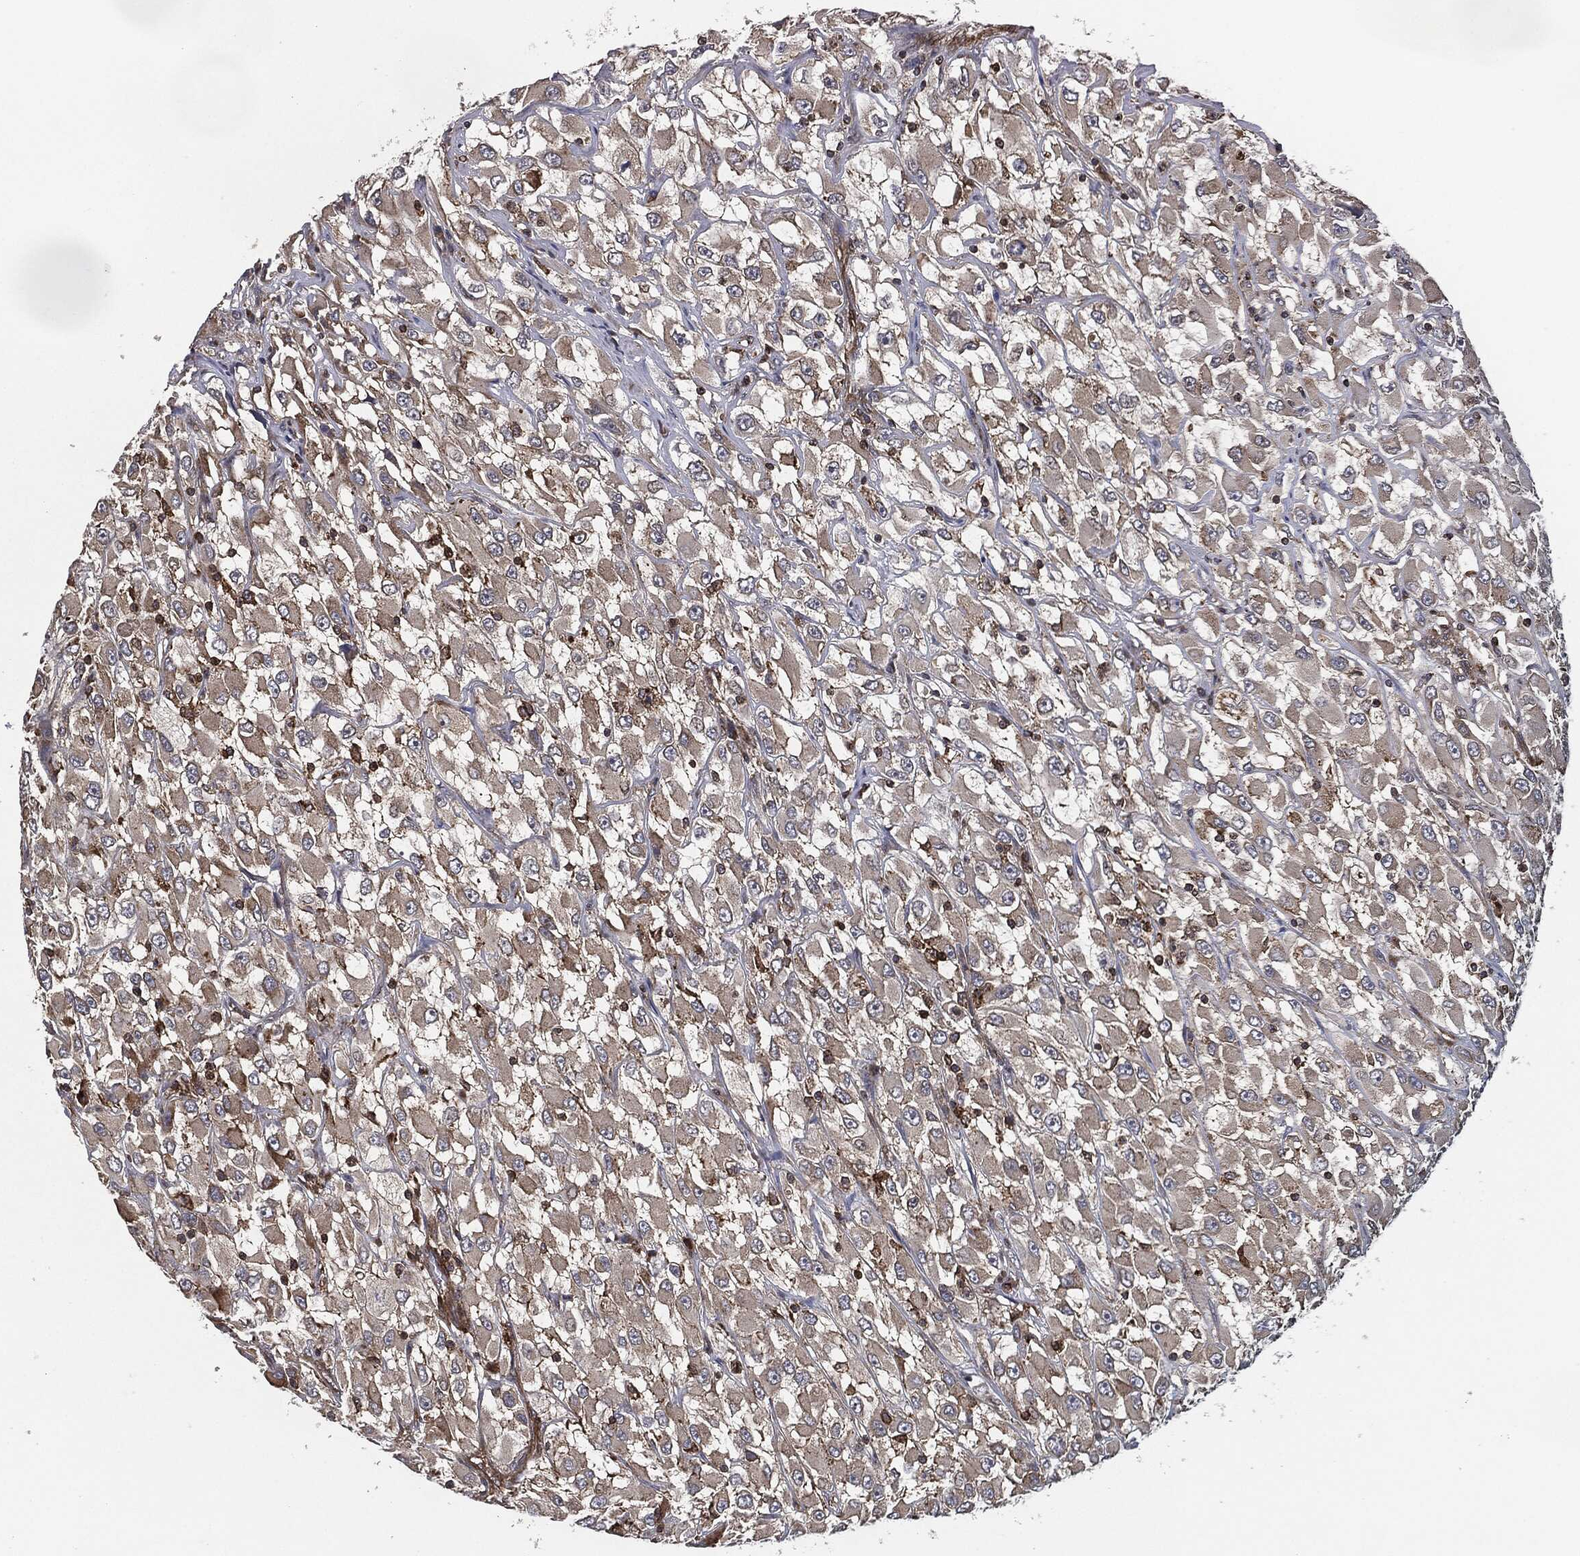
{"staining": {"intensity": "negative", "quantity": "none", "location": "none"}, "tissue": "renal cancer", "cell_type": "Tumor cells", "image_type": "cancer", "snomed": [{"axis": "morphology", "description": "Adenocarcinoma, NOS"}, {"axis": "topography", "description": "Kidney"}], "caption": "The micrograph exhibits no significant positivity in tumor cells of renal cancer (adenocarcinoma).", "gene": "UBR1", "patient": {"sex": "female", "age": 52}}